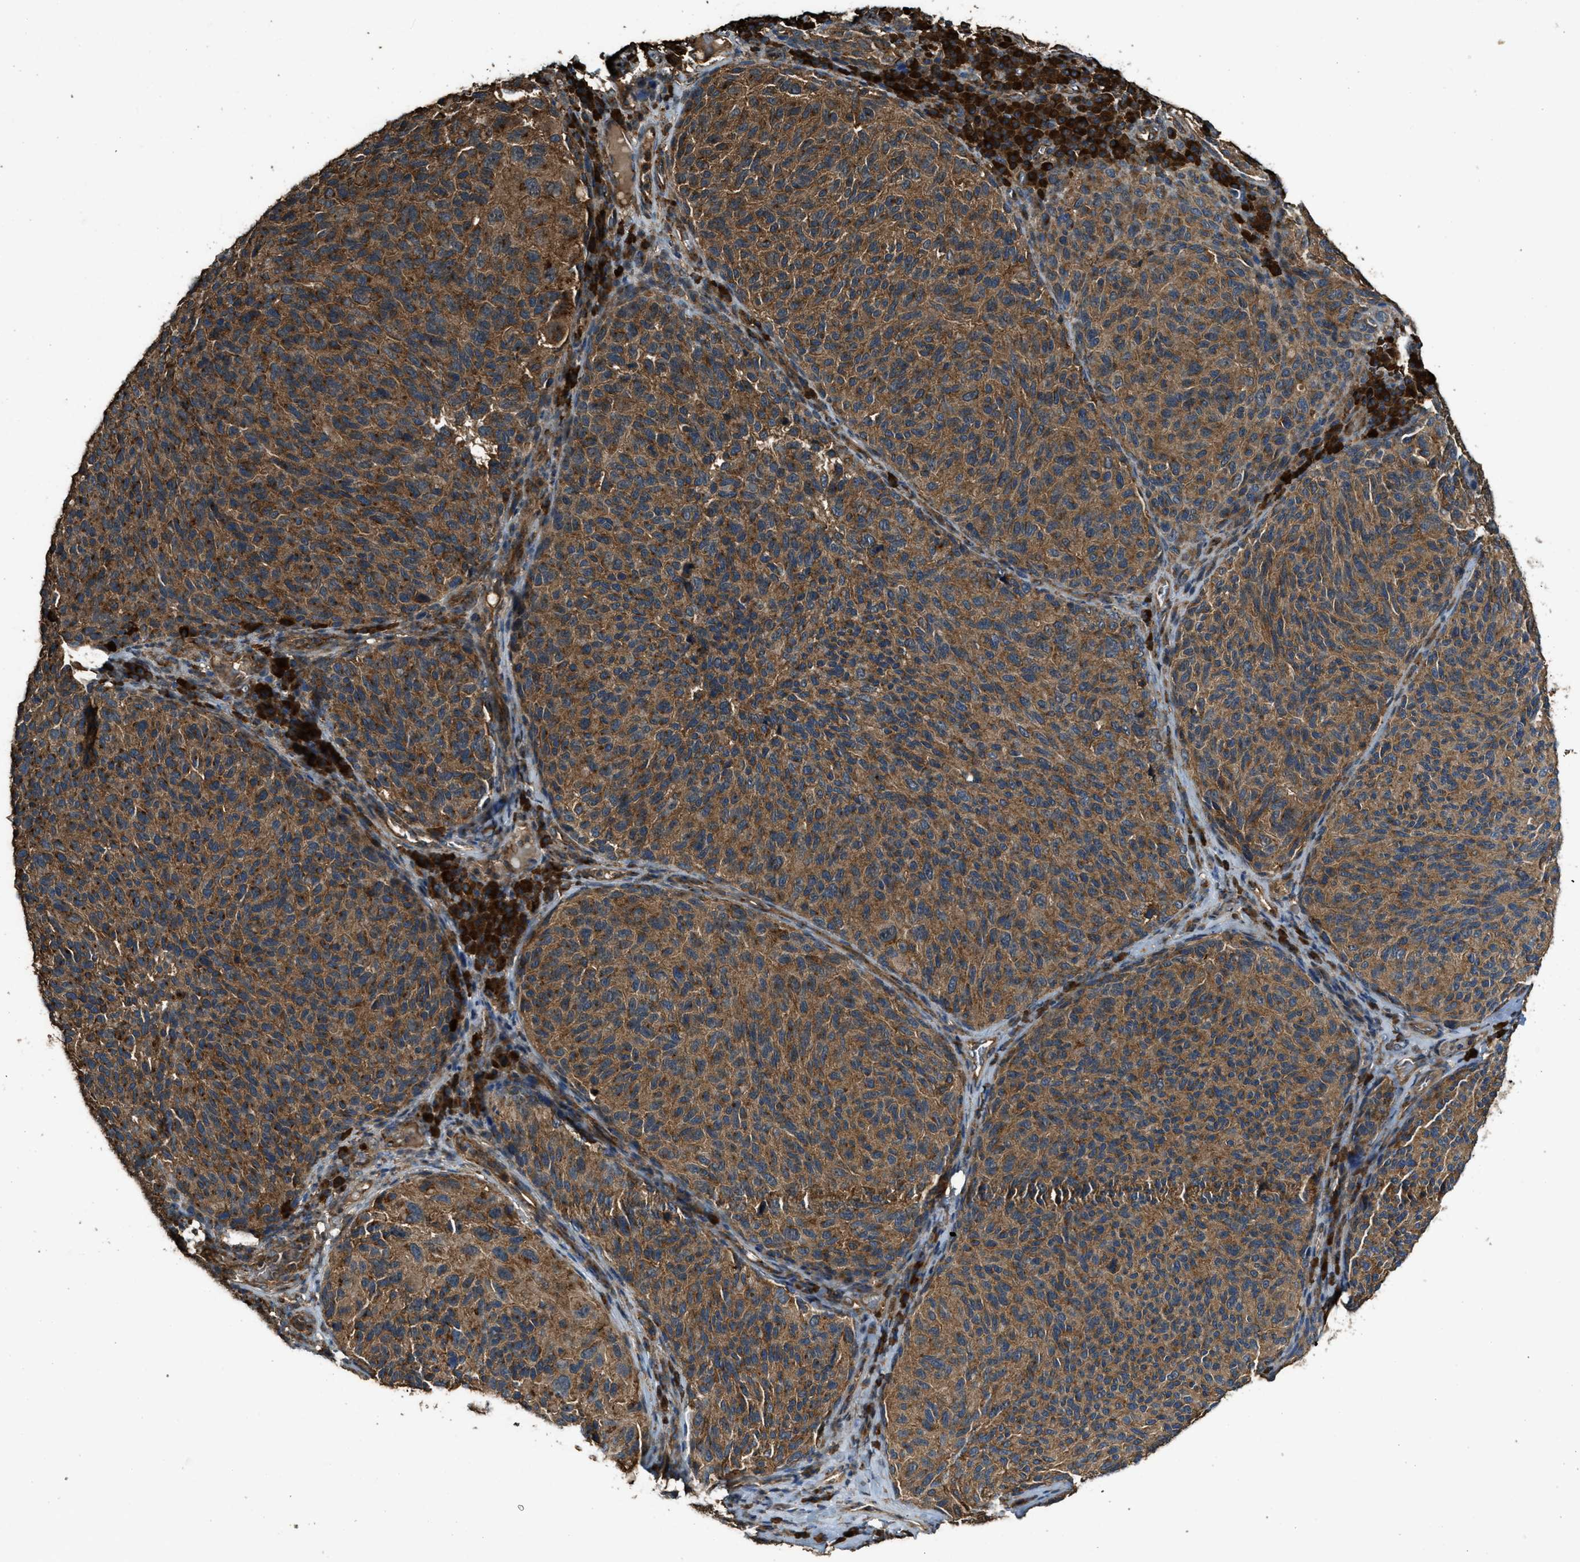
{"staining": {"intensity": "moderate", "quantity": ">75%", "location": "cytoplasmic/membranous"}, "tissue": "melanoma", "cell_type": "Tumor cells", "image_type": "cancer", "snomed": [{"axis": "morphology", "description": "Malignant melanoma, NOS"}, {"axis": "topography", "description": "Skin"}], "caption": "Melanoma stained with DAB (3,3'-diaminobenzidine) immunohistochemistry exhibits medium levels of moderate cytoplasmic/membranous expression in approximately >75% of tumor cells.", "gene": "MAP3K8", "patient": {"sex": "female", "age": 73}}